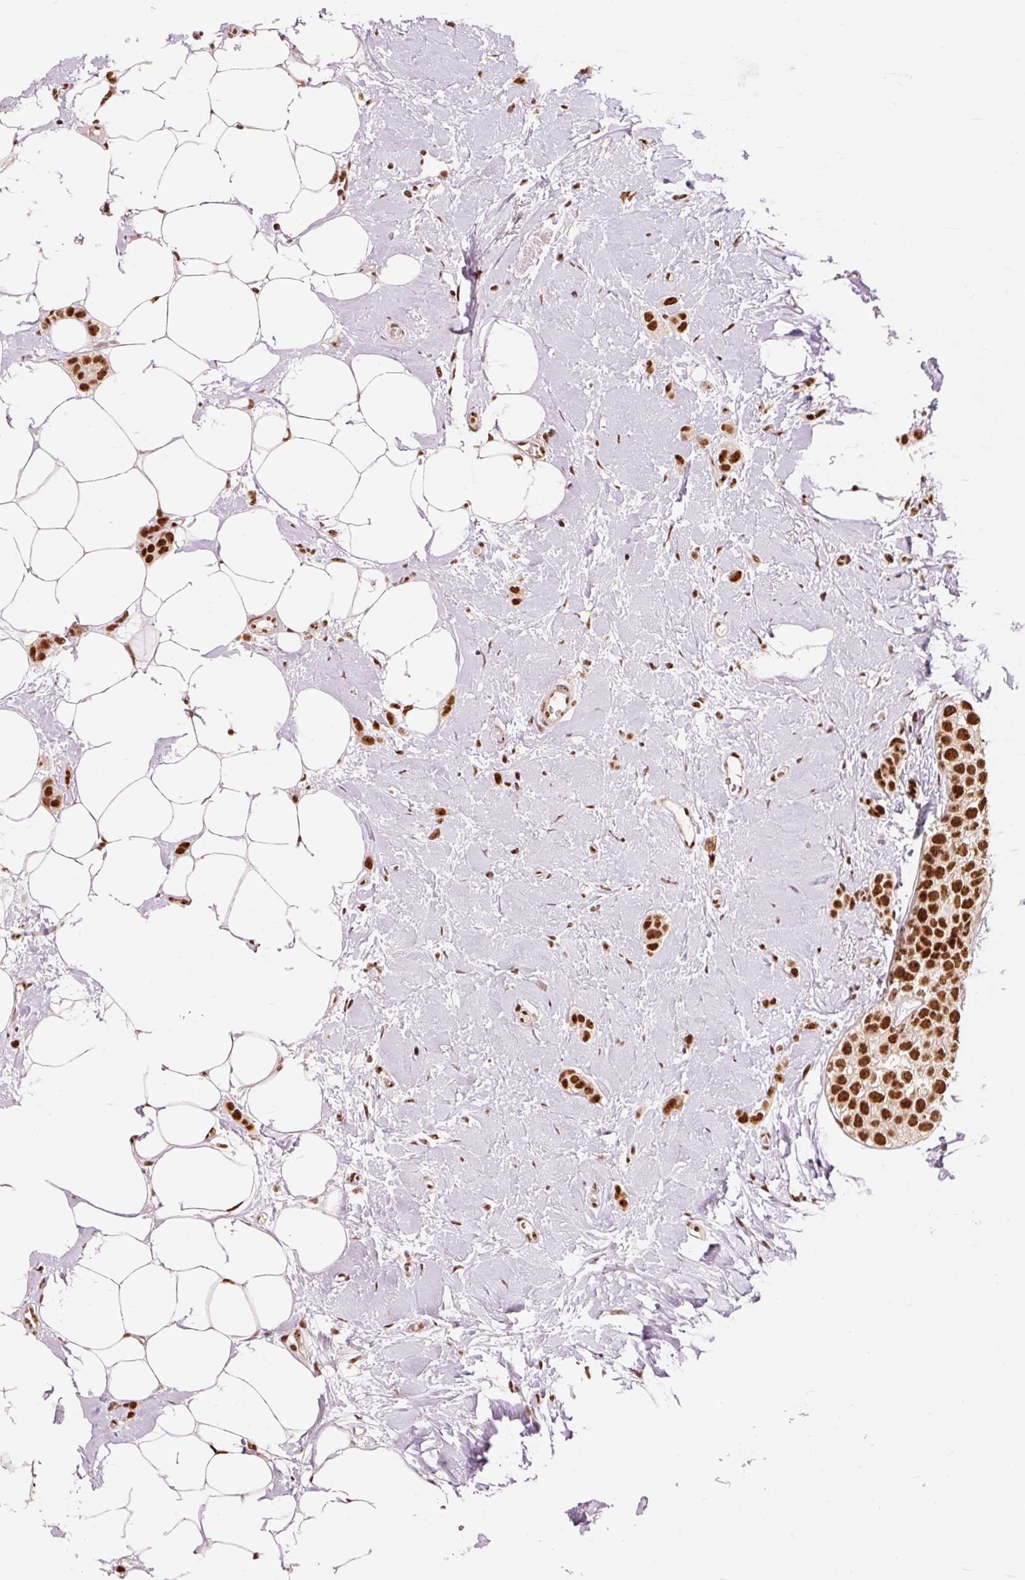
{"staining": {"intensity": "strong", "quantity": ">75%", "location": "nuclear"}, "tissue": "breast cancer", "cell_type": "Tumor cells", "image_type": "cancer", "snomed": [{"axis": "morphology", "description": "Duct carcinoma"}, {"axis": "topography", "description": "Breast"}], "caption": "This micrograph exhibits IHC staining of breast invasive ductal carcinoma, with high strong nuclear positivity in about >75% of tumor cells.", "gene": "ZBTB44", "patient": {"sex": "female", "age": 72}}